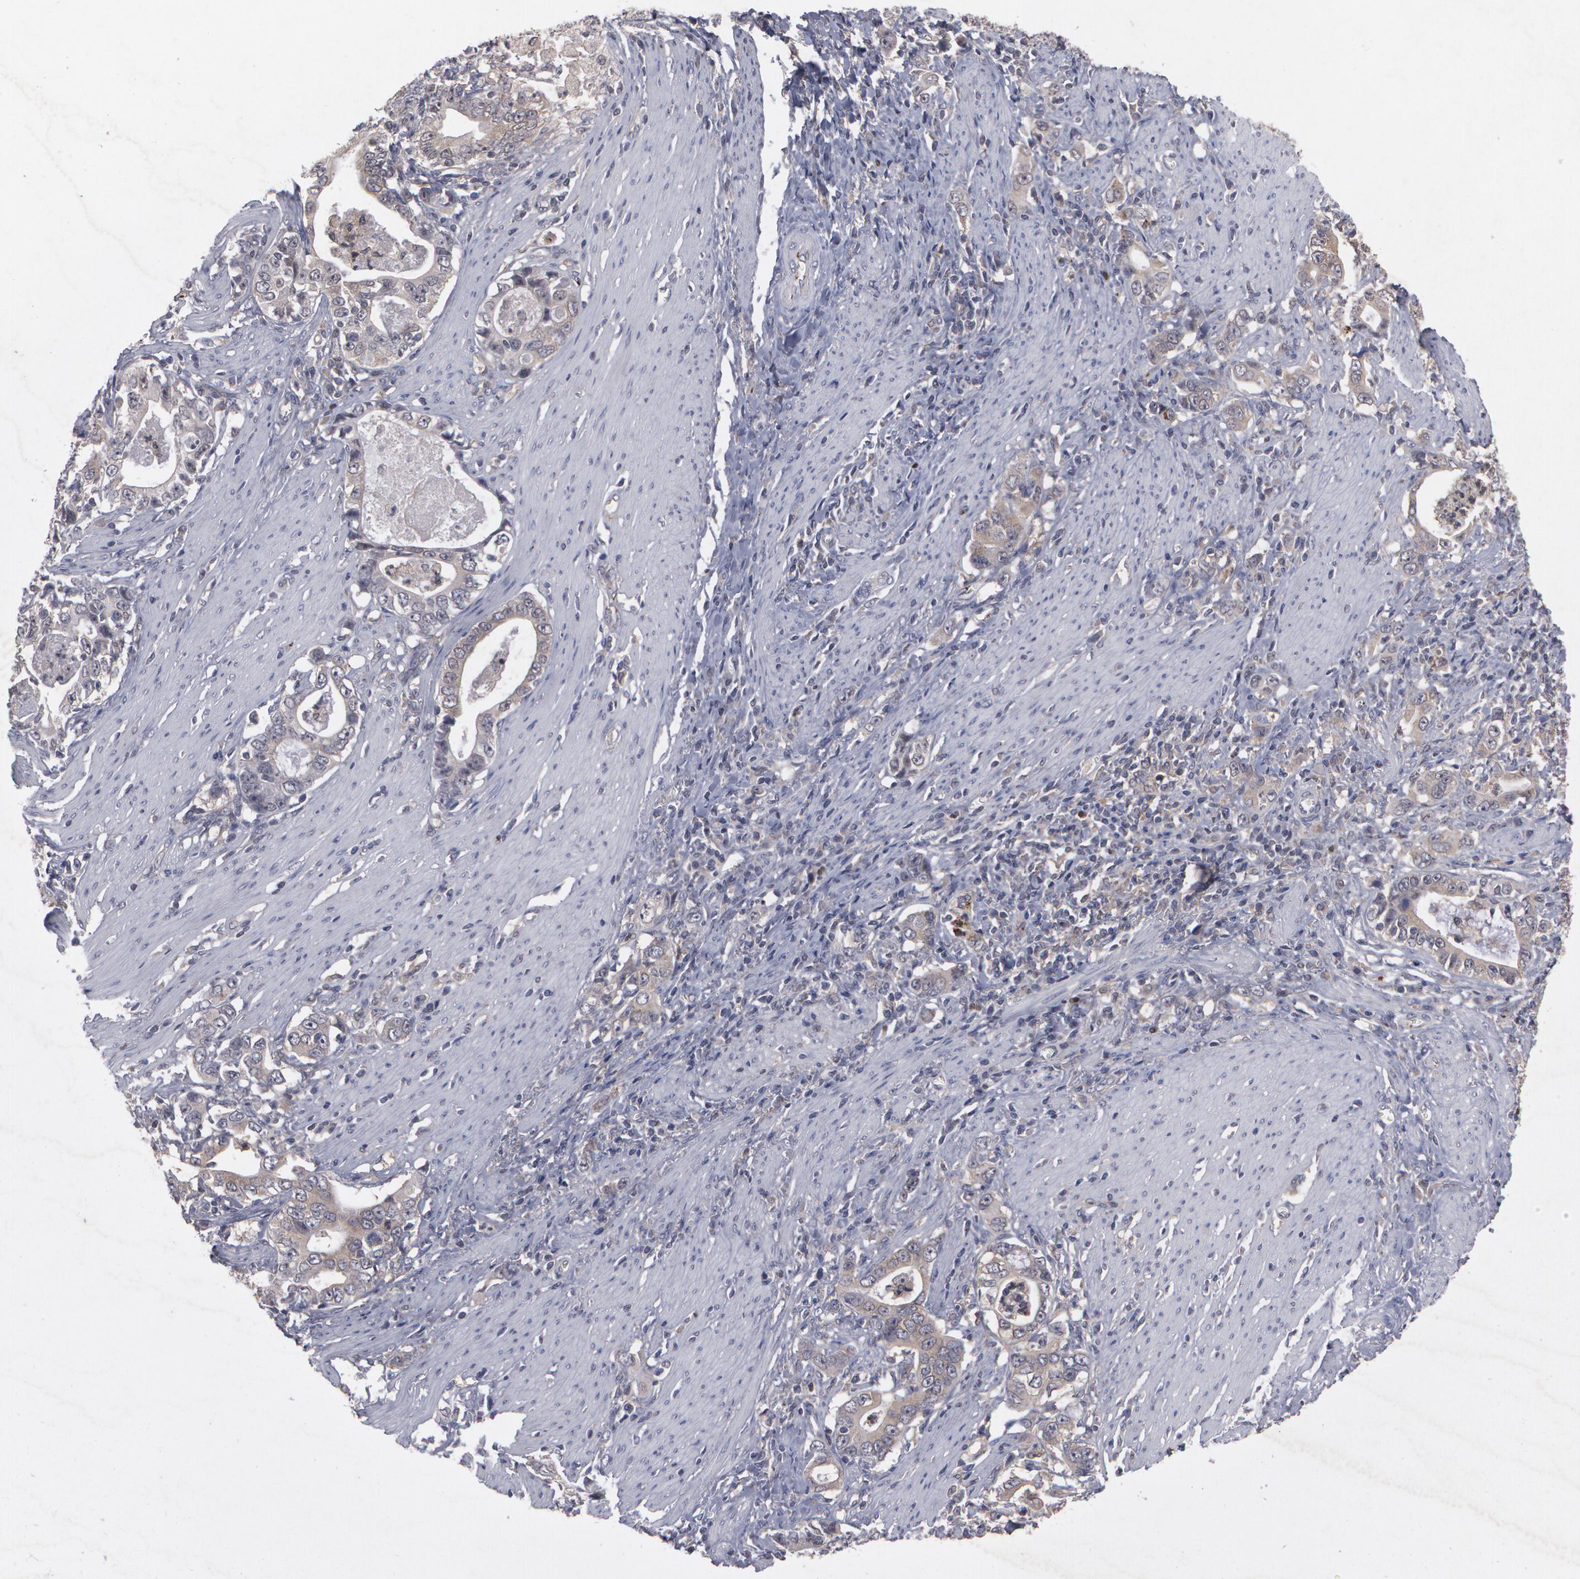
{"staining": {"intensity": "weak", "quantity": "<25%", "location": "cytoplasmic/membranous"}, "tissue": "stomach cancer", "cell_type": "Tumor cells", "image_type": "cancer", "snomed": [{"axis": "morphology", "description": "Adenocarcinoma, NOS"}, {"axis": "topography", "description": "Stomach, lower"}], "caption": "The histopathology image reveals no staining of tumor cells in stomach cancer. The staining was performed using DAB to visualize the protein expression in brown, while the nuclei were stained in blue with hematoxylin (Magnification: 20x).", "gene": "HTT", "patient": {"sex": "female", "age": 72}}